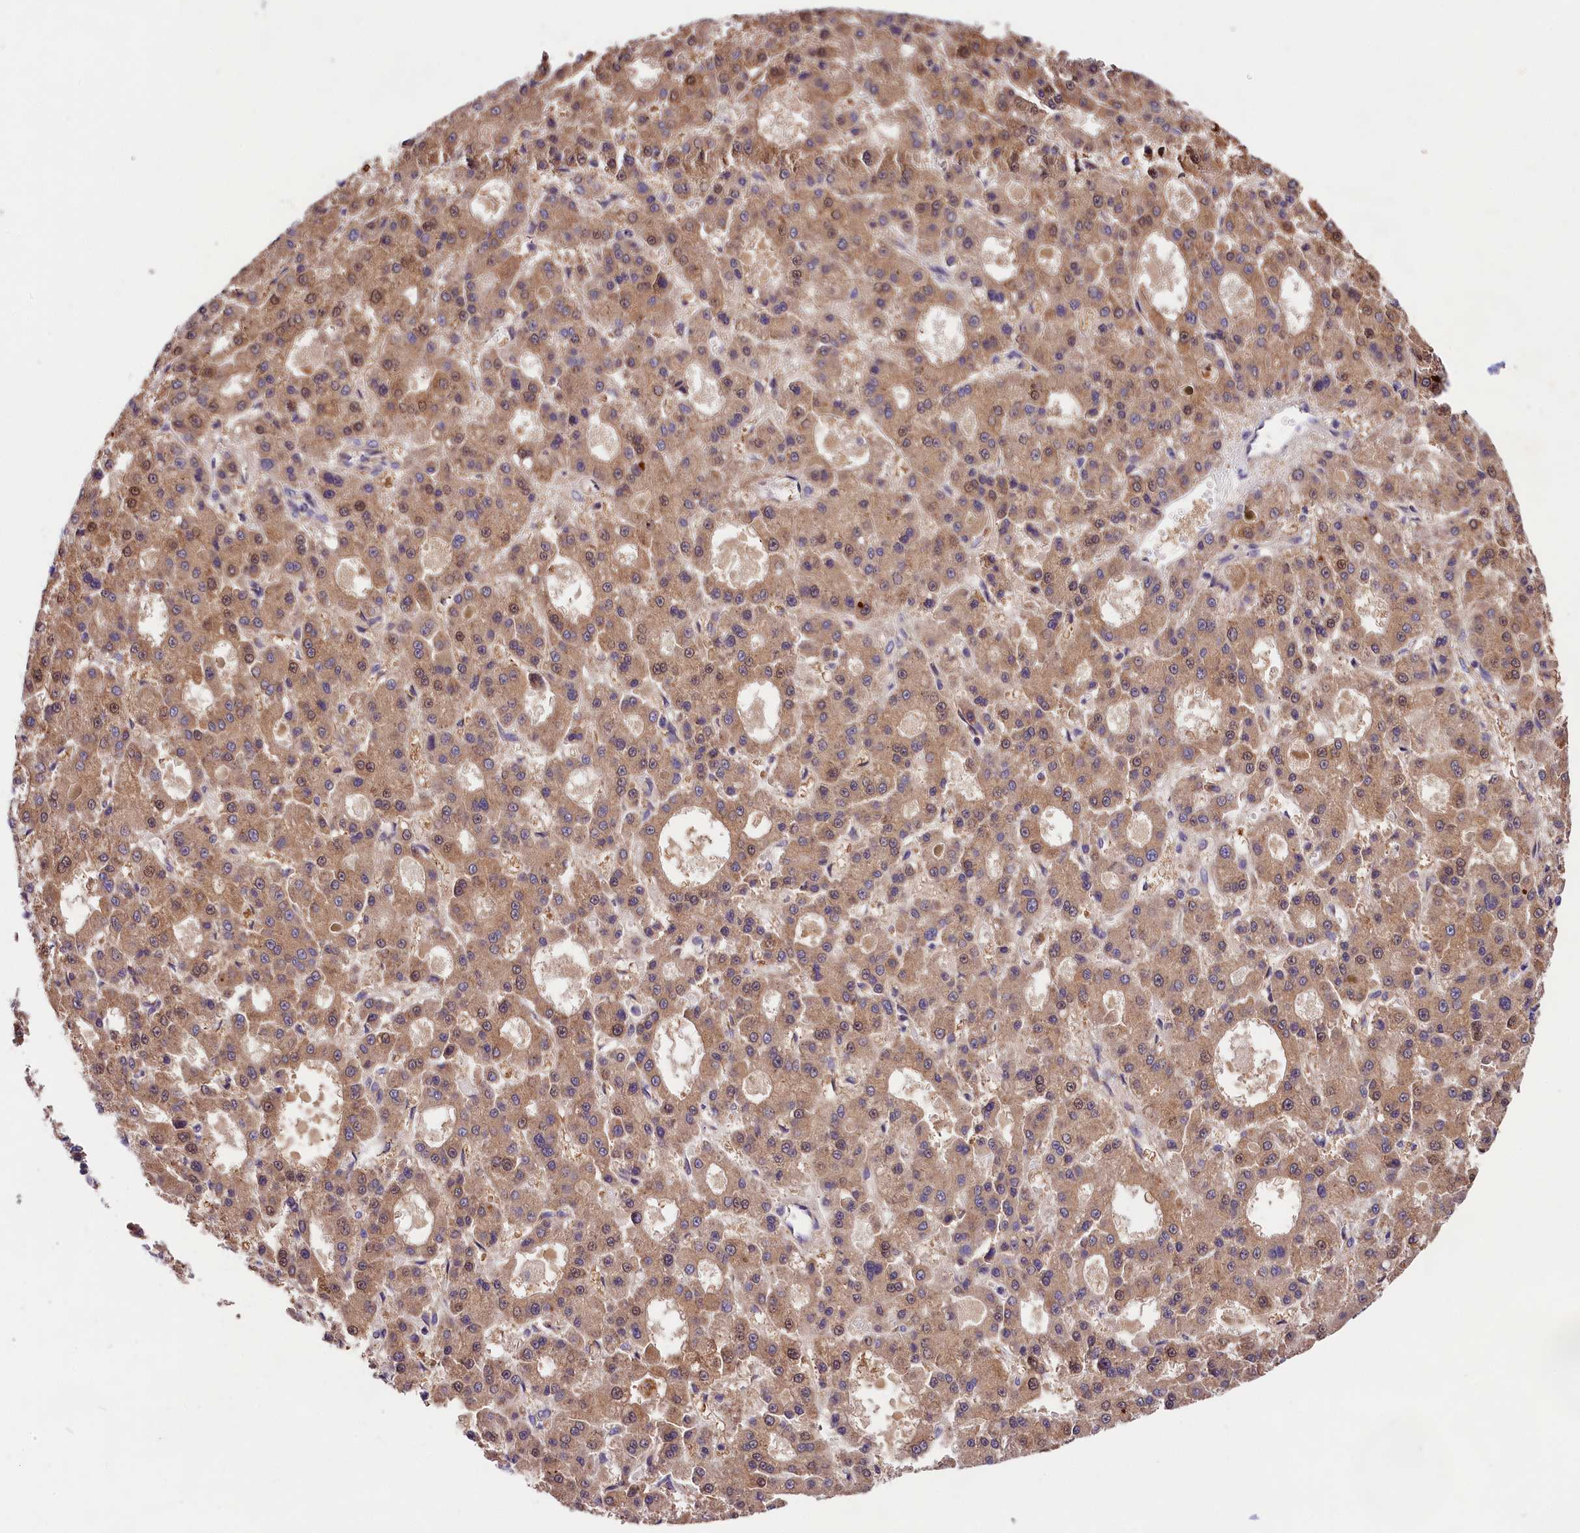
{"staining": {"intensity": "moderate", "quantity": ">75%", "location": "cytoplasmic/membranous"}, "tissue": "liver cancer", "cell_type": "Tumor cells", "image_type": "cancer", "snomed": [{"axis": "morphology", "description": "Carcinoma, Hepatocellular, NOS"}, {"axis": "topography", "description": "Liver"}], "caption": "This image reveals liver hepatocellular carcinoma stained with immunohistochemistry to label a protein in brown. The cytoplasmic/membranous of tumor cells show moderate positivity for the protein. Nuclei are counter-stained blue.", "gene": "SPG11", "patient": {"sex": "male", "age": 70}}